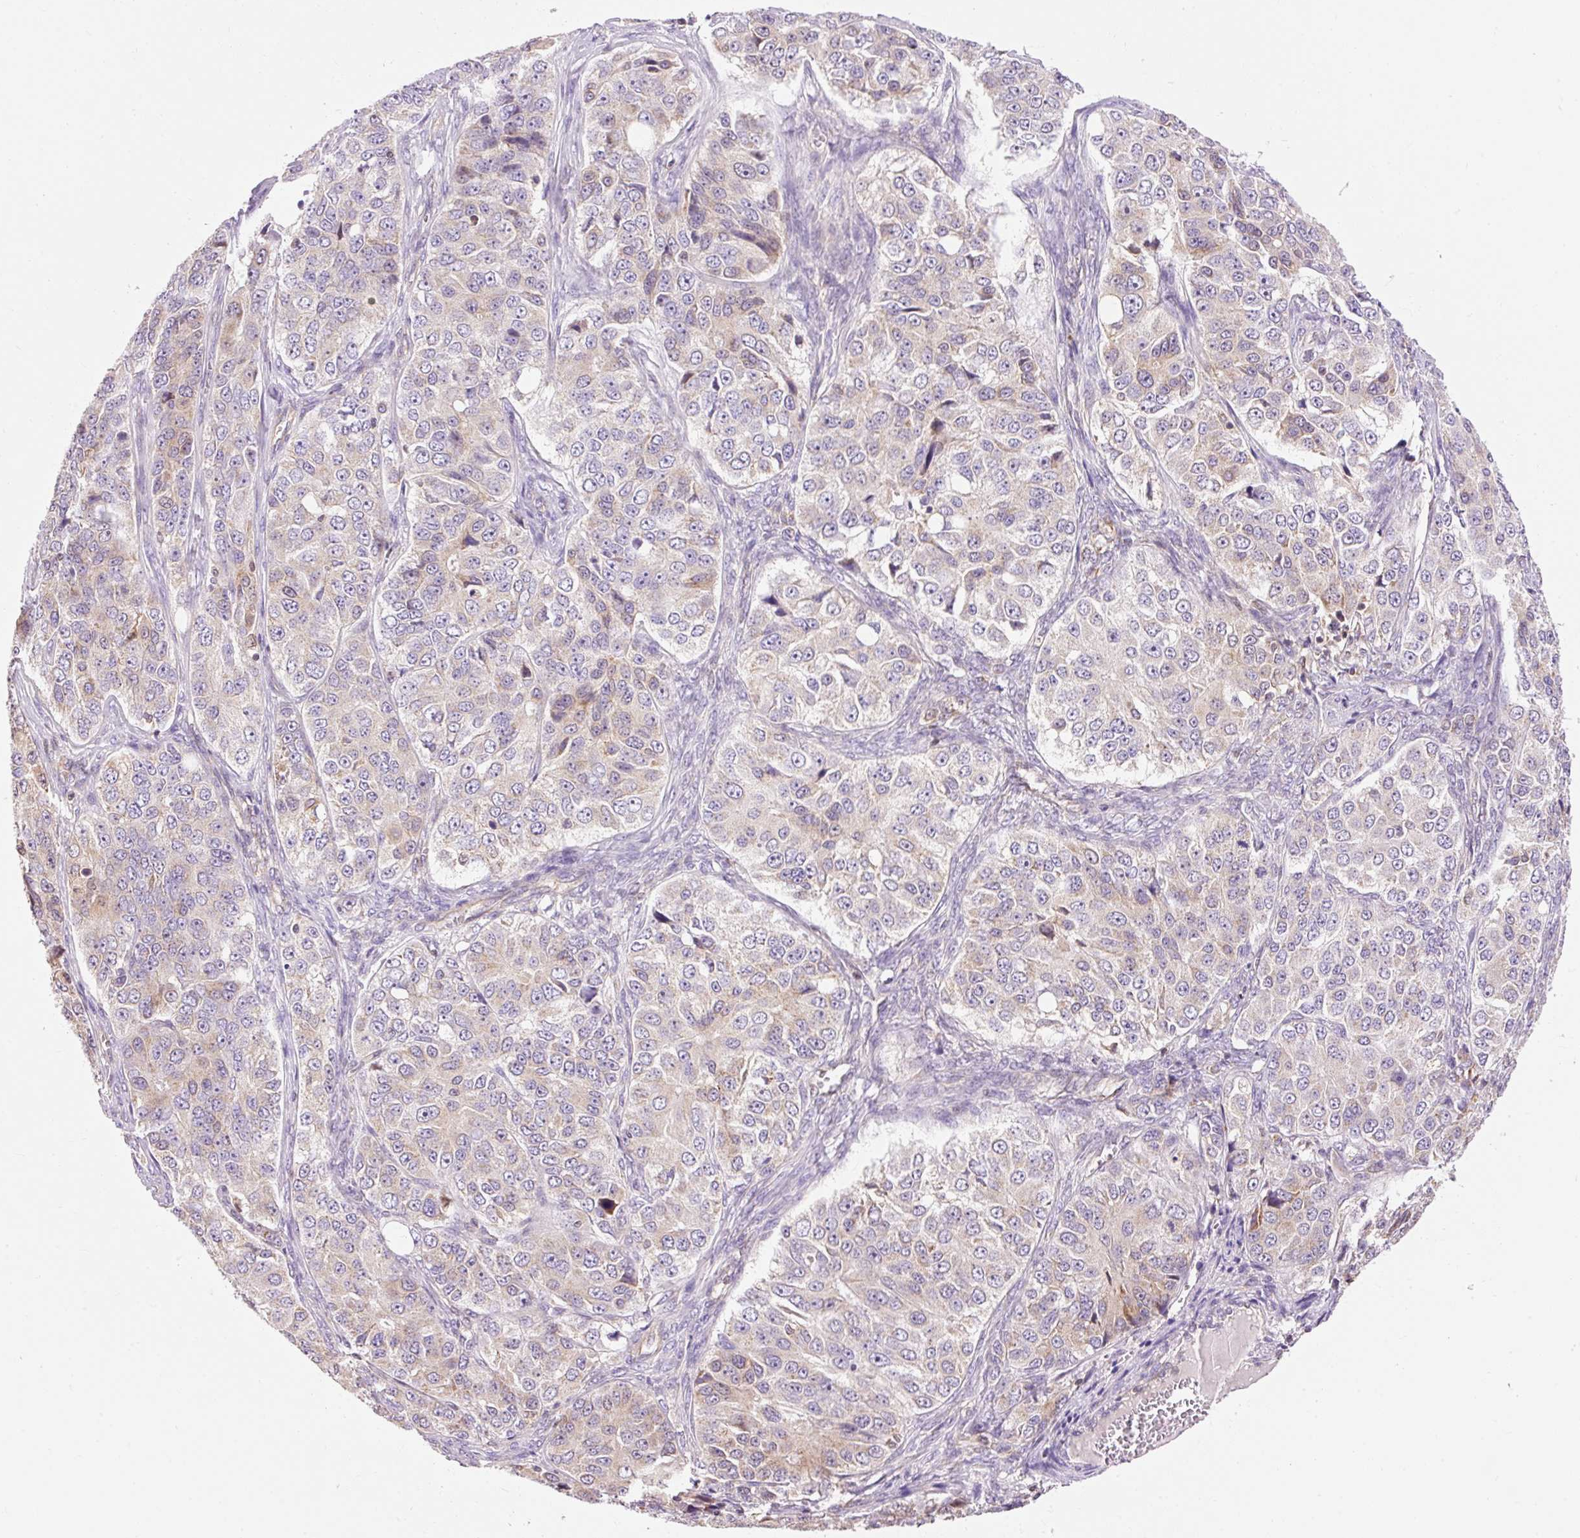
{"staining": {"intensity": "weak", "quantity": "<25%", "location": "cytoplasmic/membranous"}, "tissue": "ovarian cancer", "cell_type": "Tumor cells", "image_type": "cancer", "snomed": [{"axis": "morphology", "description": "Carcinoma, endometroid"}, {"axis": "topography", "description": "Ovary"}], "caption": "DAB (3,3'-diaminobenzidine) immunohistochemical staining of human ovarian cancer (endometroid carcinoma) shows no significant expression in tumor cells.", "gene": "IMMT", "patient": {"sex": "female", "age": 51}}